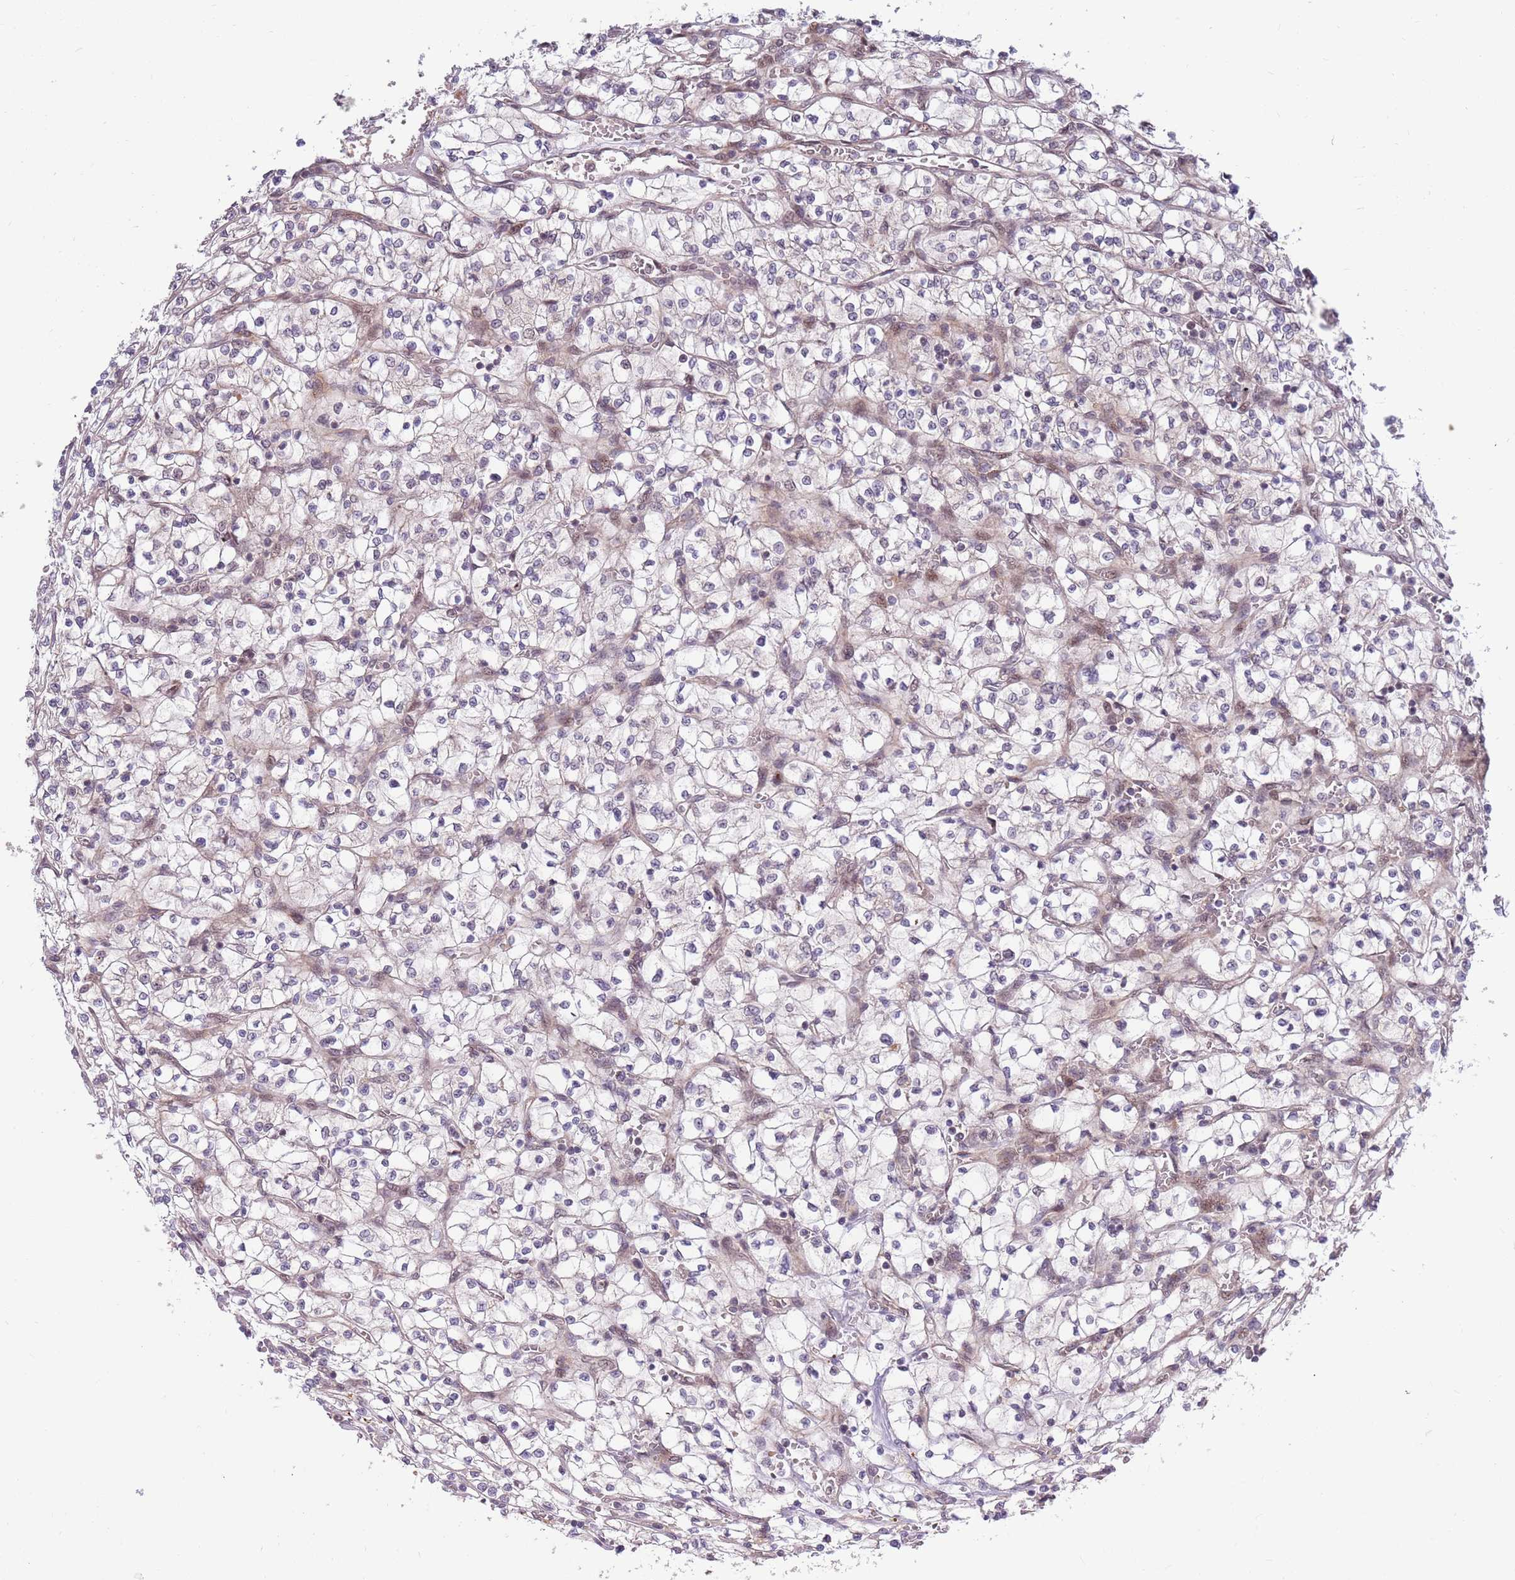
{"staining": {"intensity": "negative", "quantity": "none", "location": "none"}, "tissue": "renal cancer", "cell_type": "Tumor cells", "image_type": "cancer", "snomed": [{"axis": "morphology", "description": "Adenocarcinoma, NOS"}, {"axis": "topography", "description": "Kidney"}], "caption": "Immunohistochemistry image of human adenocarcinoma (renal) stained for a protein (brown), which exhibits no positivity in tumor cells. The staining is performed using DAB brown chromogen with nuclei counter-stained in using hematoxylin.", "gene": "HAUS3", "patient": {"sex": "female", "age": 64}}